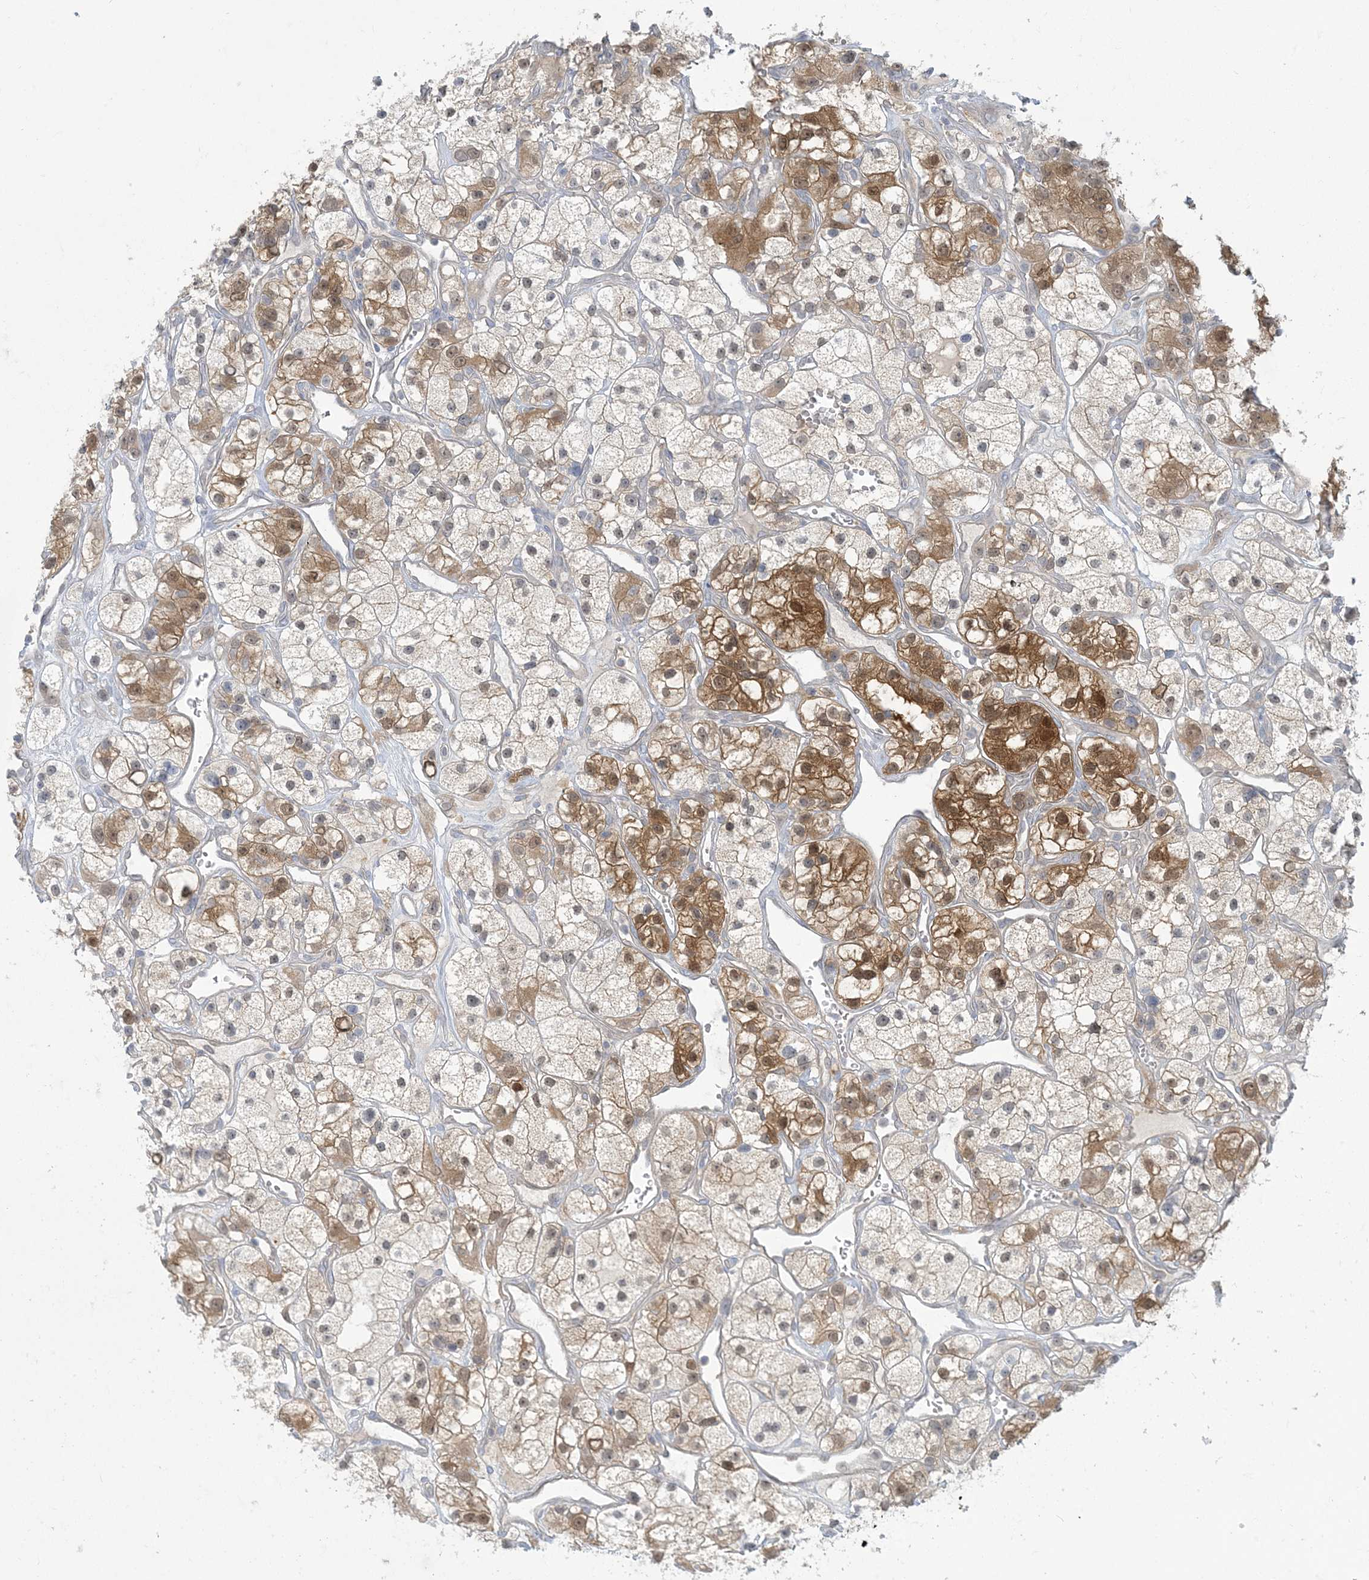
{"staining": {"intensity": "moderate", "quantity": "<25%", "location": "cytoplasmic/membranous,nuclear"}, "tissue": "renal cancer", "cell_type": "Tumor cells", "image_type": "cancer", "snomed": [{"axis": "morphology", "description": "Adenocarcinoma, NOS"}, {"axis": "topography", "description": "Kidney"}], "caption": "Brown immunohistochemical staining in human renal cancer displays moderate cytoplasmic/membranous and nuclear expression in about <25% of tumor cells. (DAB IHC, brown staining for protein, blue staining for nuclei).", "gene": "NRBP2", "patient": {"sex": "female", "age": 57}}